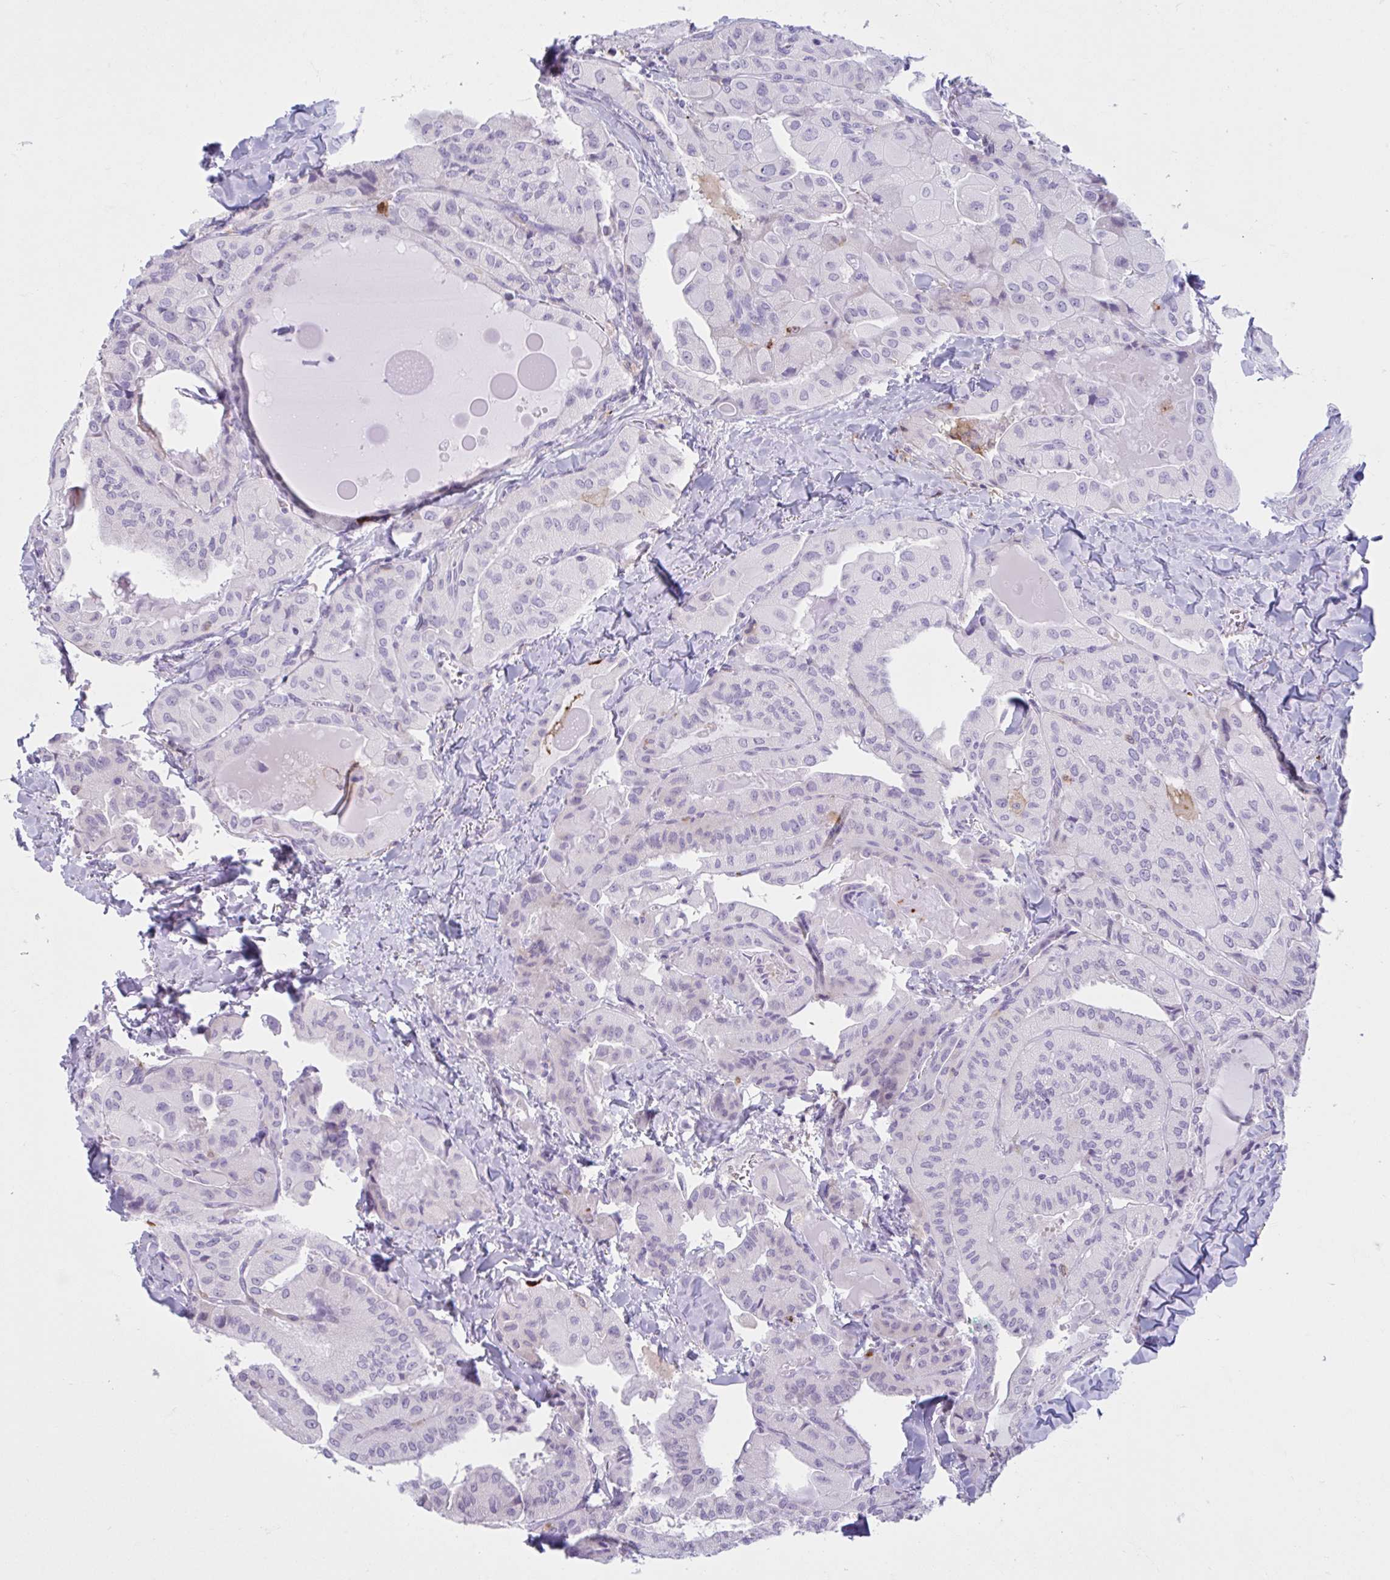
{"staining": {"intensity": "negative", "quantity": "none", "location": "none"}, "tissue": "thyroid cancer", "cell_type": "Tumor cells", "image_type": "cancer", "snomed": [{"axis": "morphology", "description": "Normal tissue, NOS"}, {"axis": "morphology", "description": "Papillary adenocarcinoma, NOS"}, {"axis": "topography", "description": "Thyroid gland"}], "caption": "Human thyroid papillary adenocarcinoma stained for a protein using immunohistochemistry demonstrates no expression in tumor cells.", "gene": "CEP120", "patient": {"sex": "female", "age": 59}}